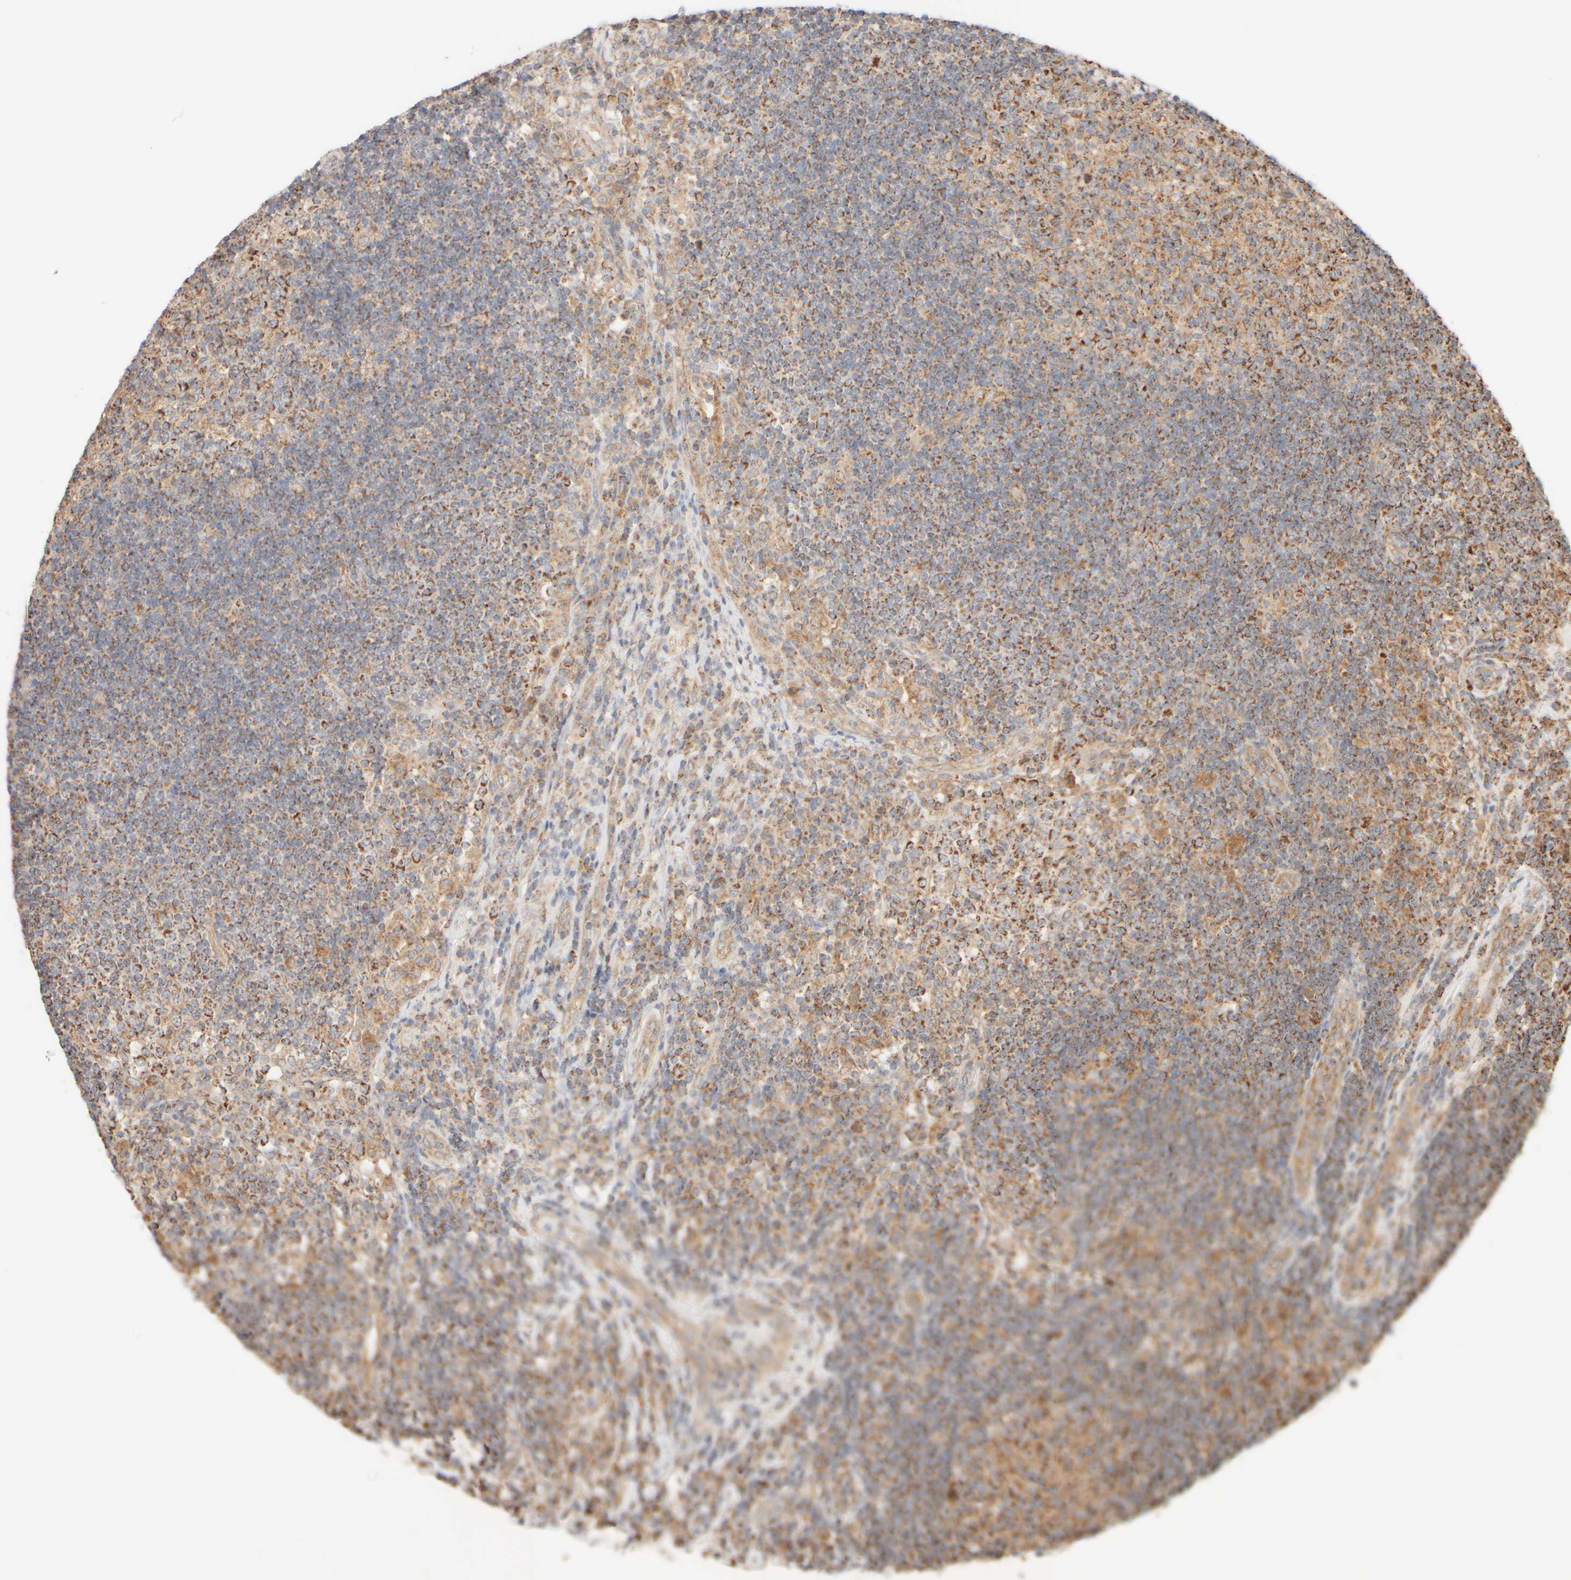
{"staining": {"intensity": "moderate", "quantity": ">75%", "location": "cytoplasmic/membranous"}, "tissue": "lymph node", "cell_type": "Germinal center cells", "image_type": "normal", "snomed": [{"axis": "morphology", "description": "Normal tissue, NOS"}, {"axis": "topography", "description": "Lymph node"}], "caption": "This histopathology image displays immunohistochemistry staining of normal human lymph node, with medium moderate cytoplasmic/membranous expression in approximately >75% of germinal center cells.", "gene": "APBB2", "patient": {"sex": "female", "age": 53}}